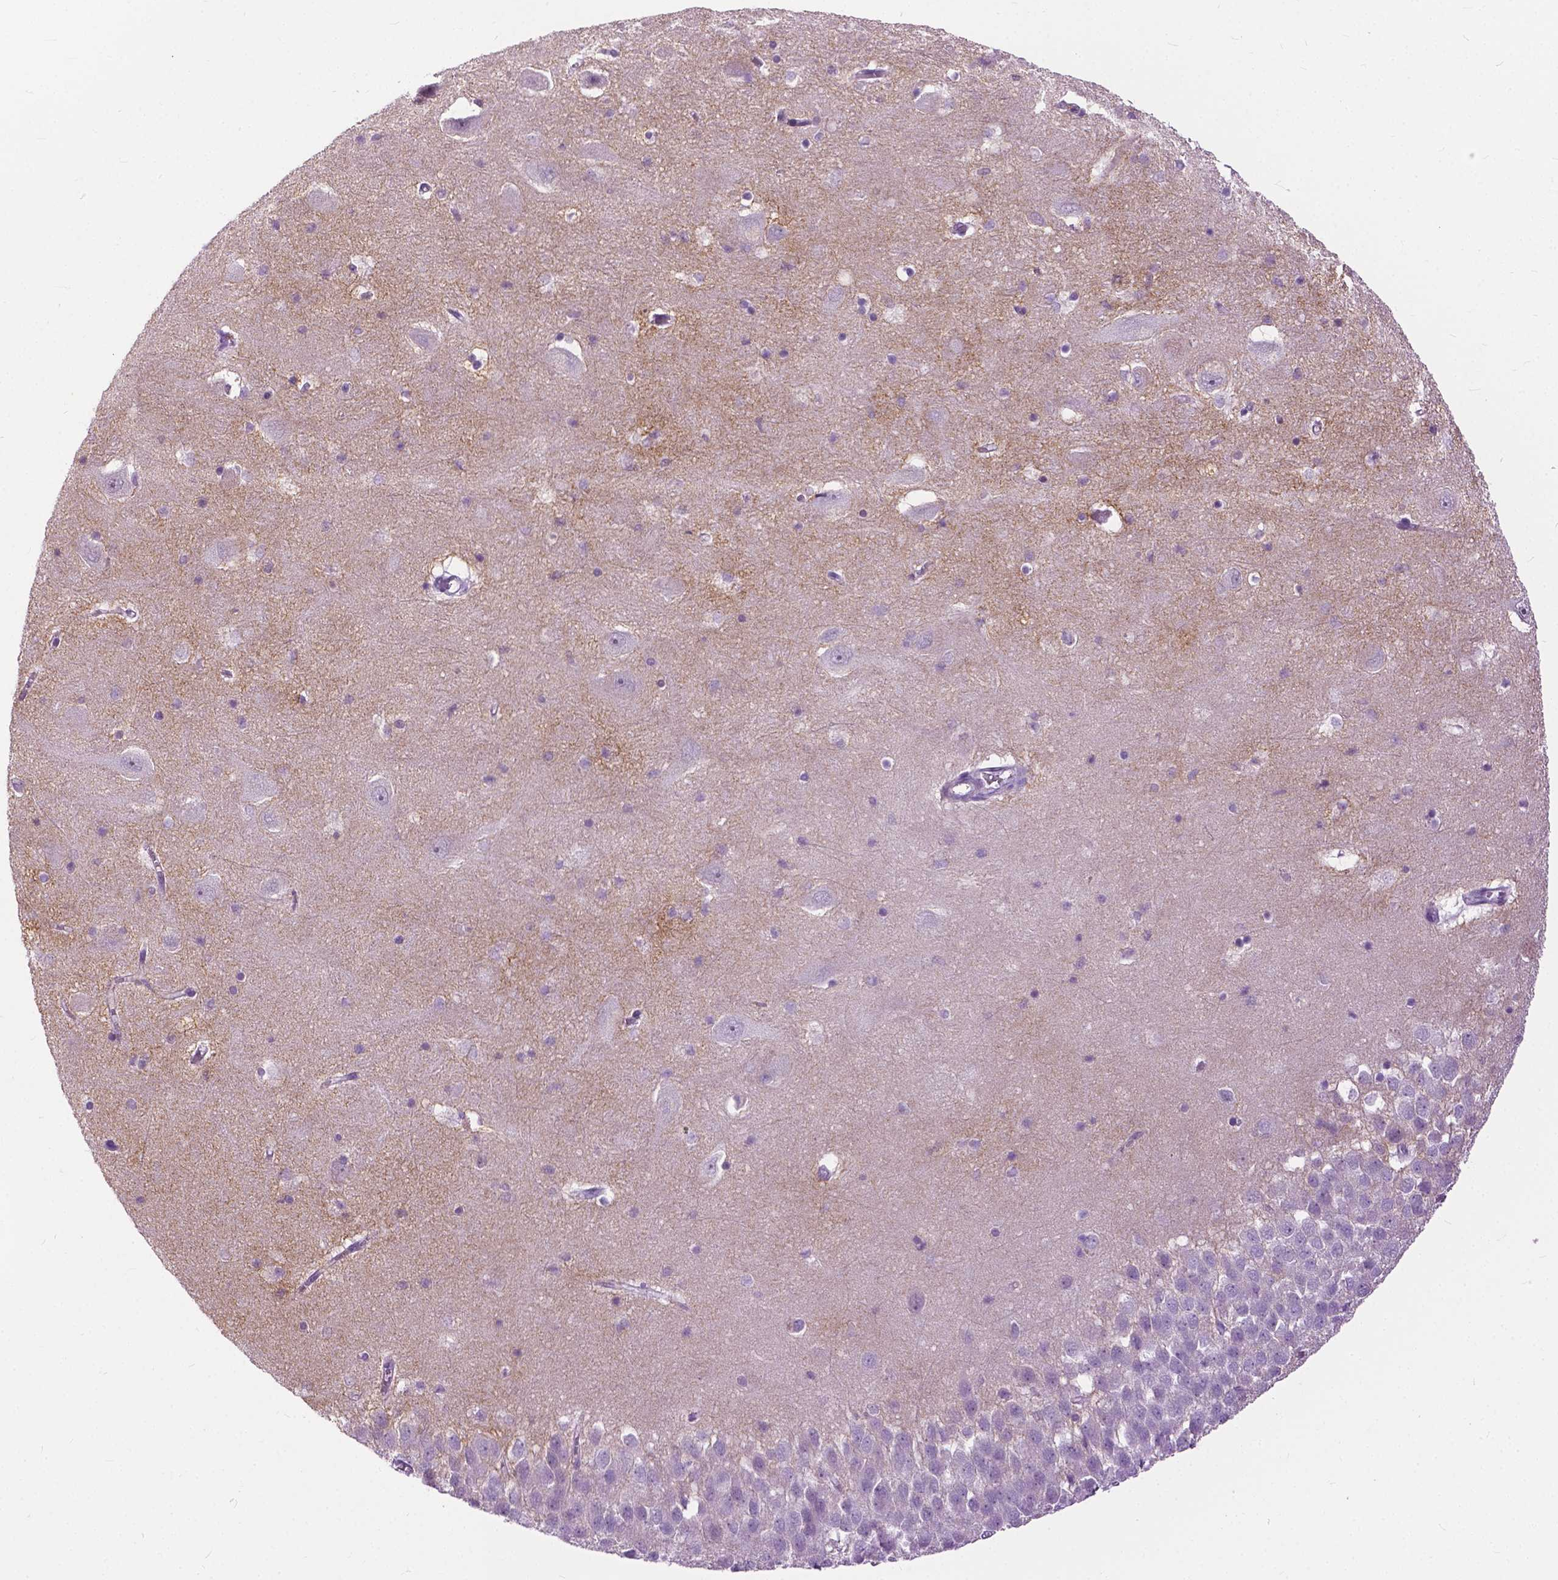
{"staining": {"intensity": "weak", "quantity": "25%-75%", "location": "cytoplasmic/membranous"}, "tissue": "hippocampus", "cell_type": "Glial cells", "image_type": "normal", "snomed": [{"axis": "morphology", "description": "Normal tissue, NOS"}, {"axis": "topography", "description": "Hippocampus"}], "caption": "Normal hippocampus displays weak cytoplasmic/membranous positivity in approximately 25%-75% of glial cells.", "gene": "GPR37L1", "patient": {"sex": "male", "age": 58}}